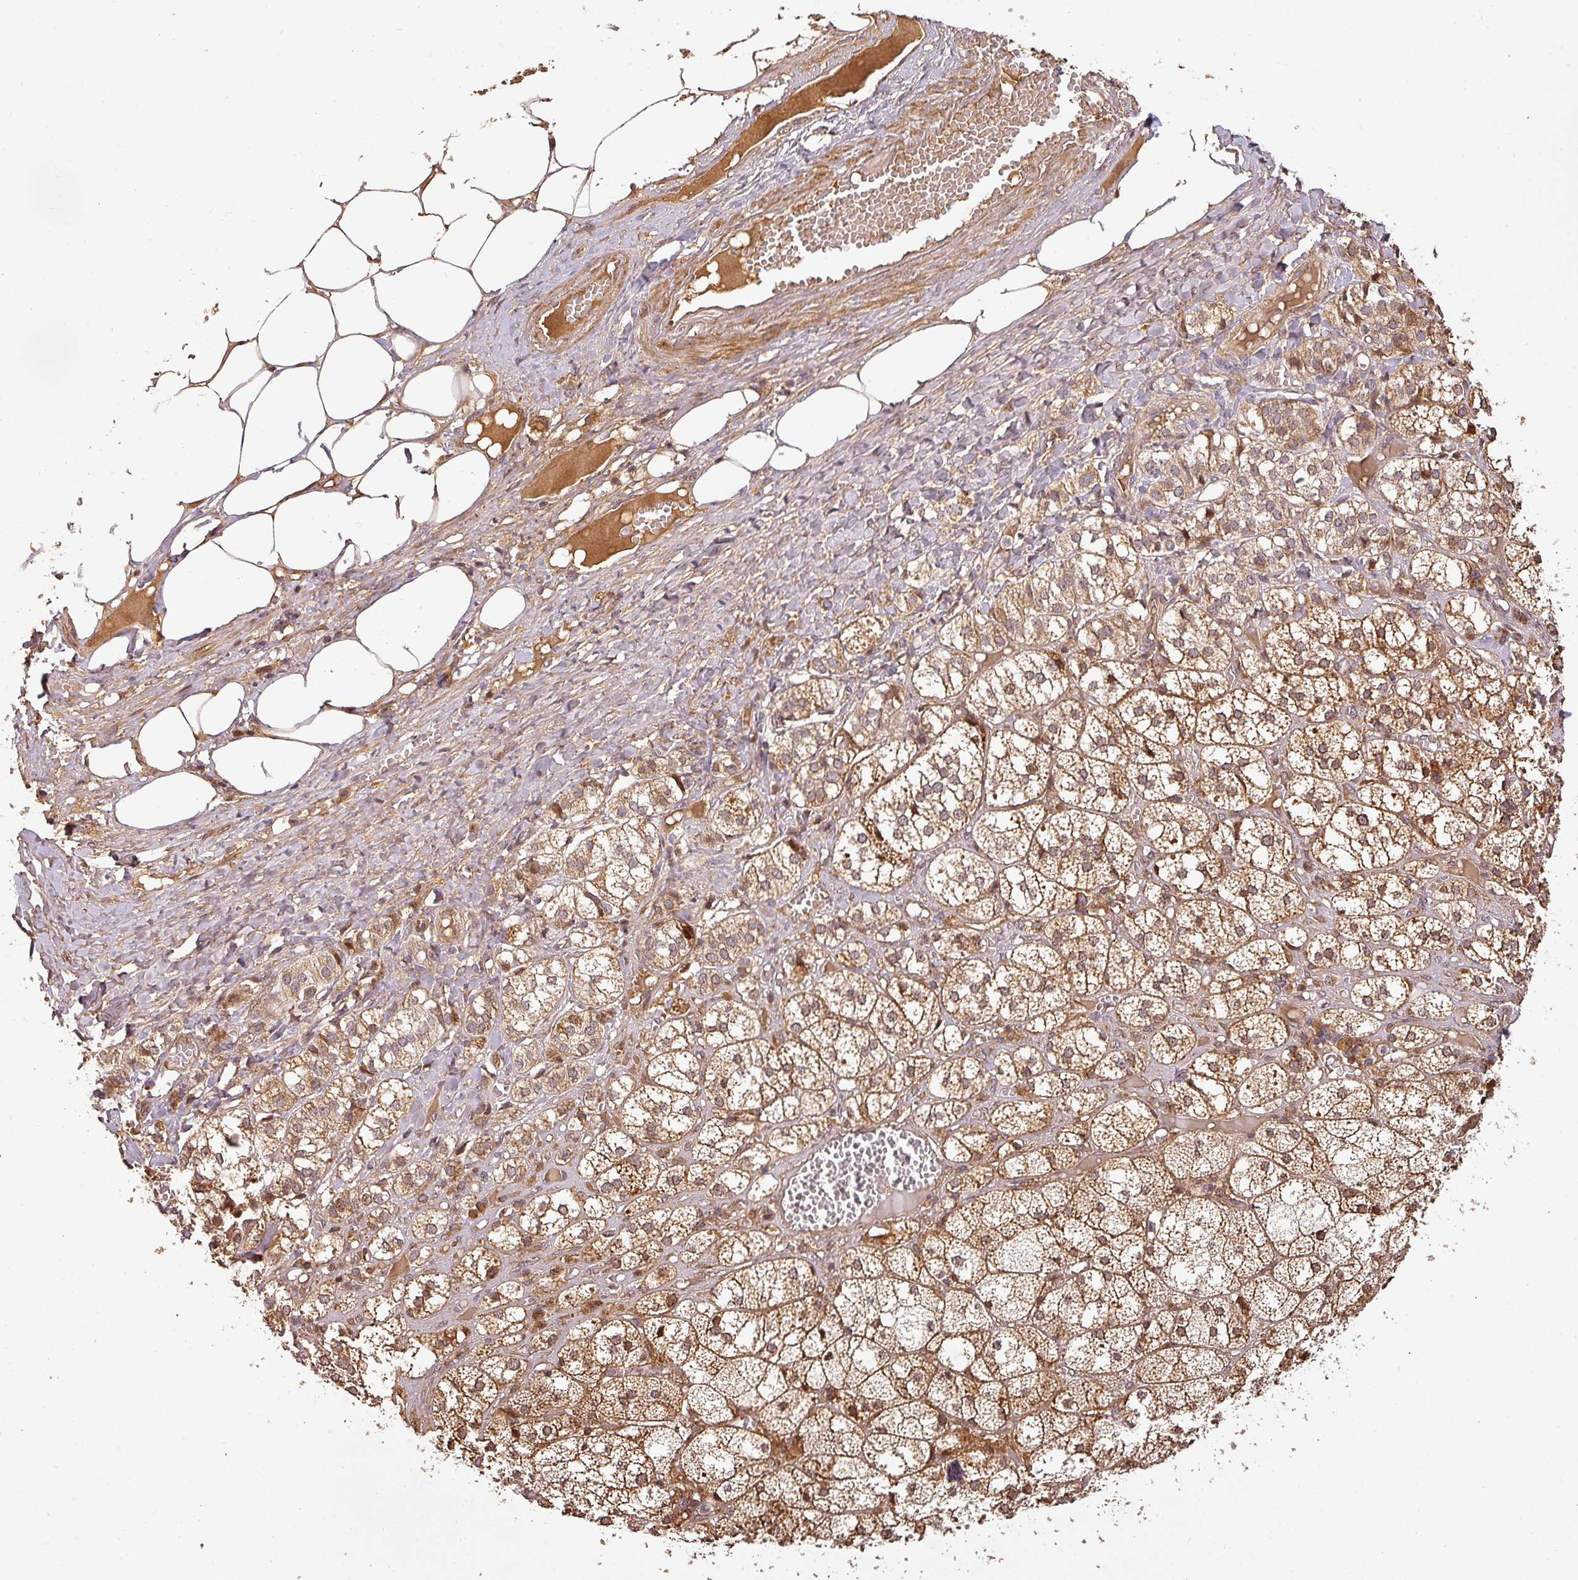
{"staining": {"intensity": "moderate", "quantity": ">75%", "location": "cytoplasmic/membranous"}, "tissue": "adrenal gland", "cell_type": "Glandular cells", "image_type": "normal", "snomed": [{"axis": "morphology", "description": "Normal tissue, NOS"}, {"axis": "topography", "description": "Adrenal gland"}], "caption": "Immunohistochemical staining of benign human adrenal gland displays moderate cytoplasmic/membranous protein positivity in about >75% of glandular cells. The staining is performed using DAB brown chromogen to label protein expression. The nuclei are counter-stained blue using hematoxylin.", "gene": "BPIFB3", "patient": {"sex": "female", "age": 61}}